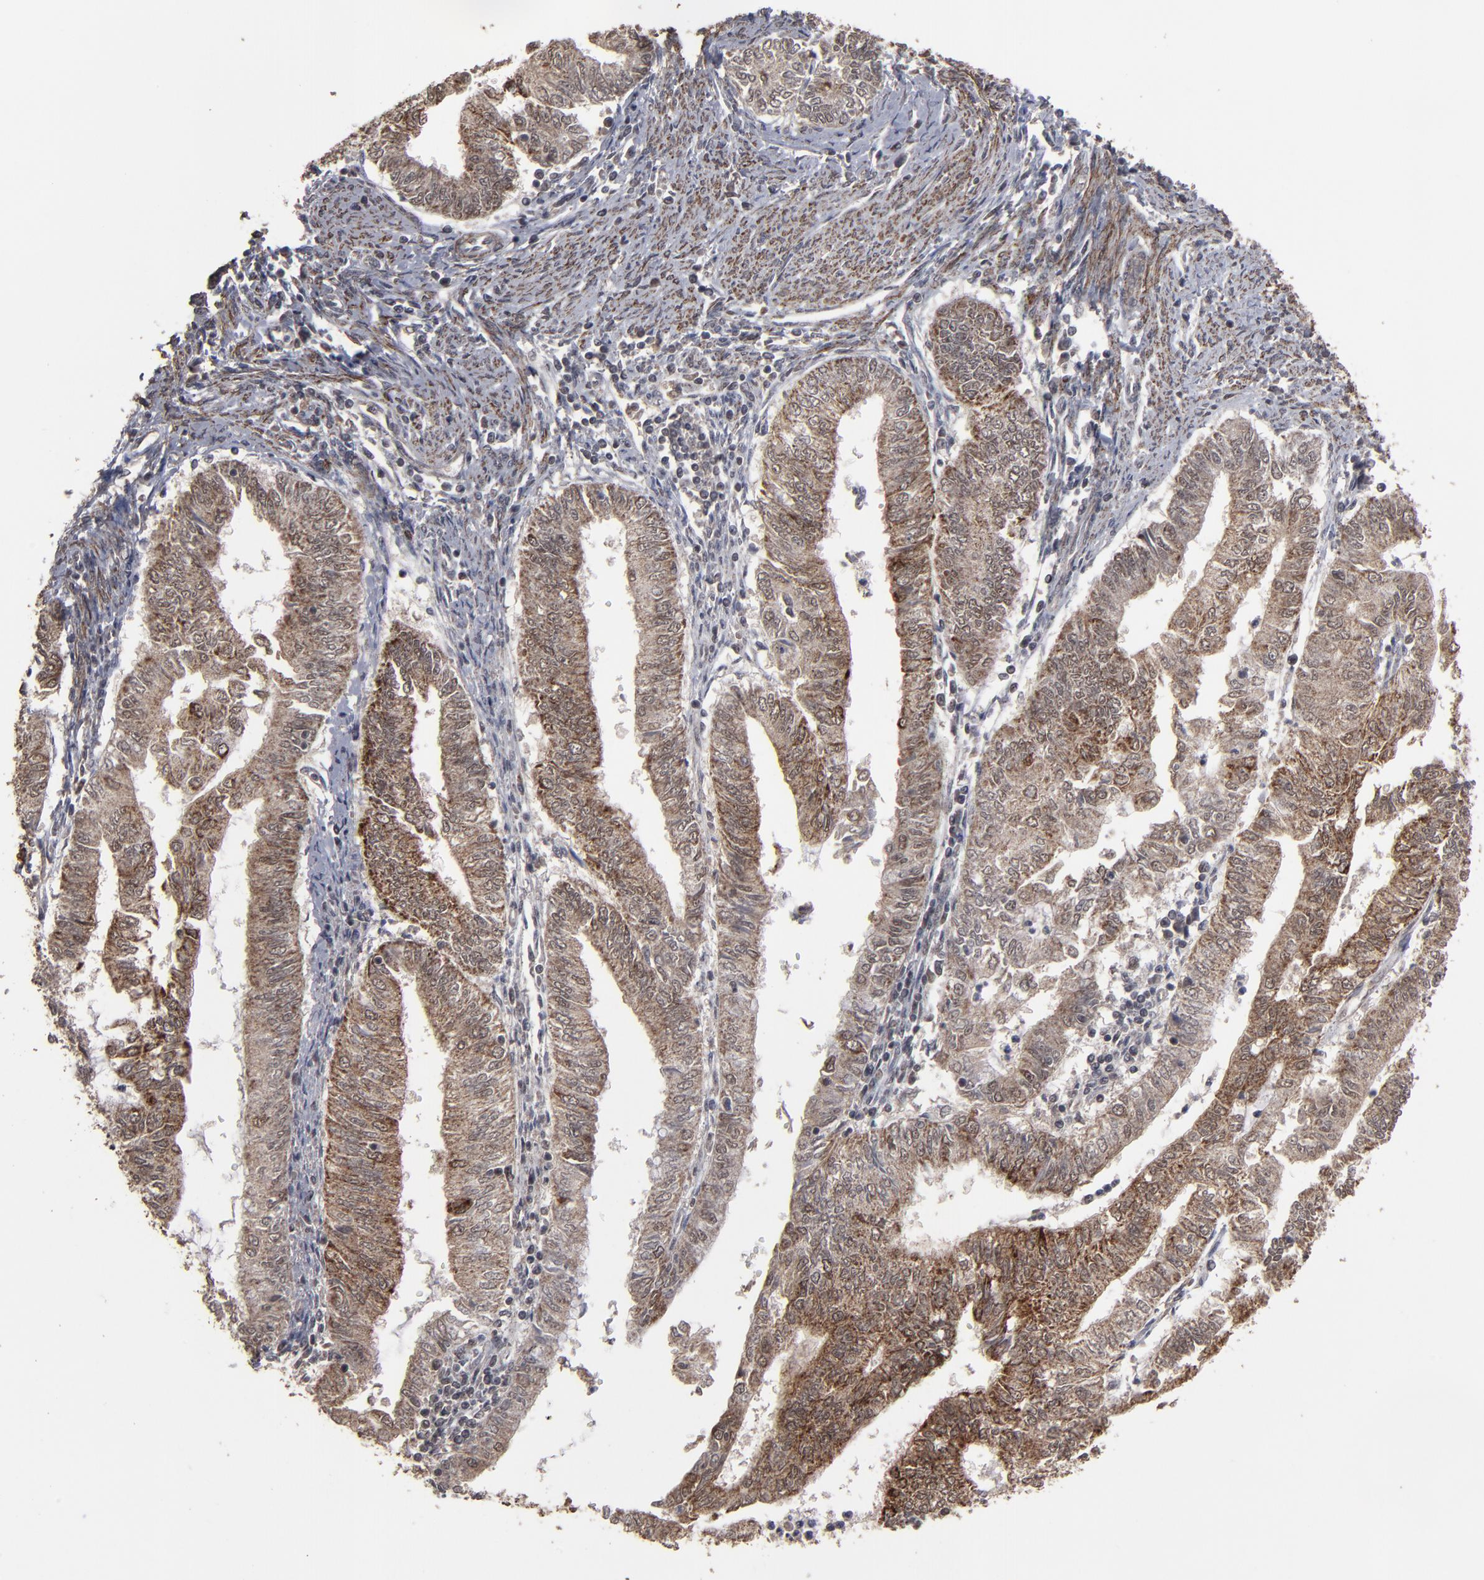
{"staining": {"intensity": "moderate", "quantity": ">75%", "location": "cytoplasmic/membranous"}, "tissue": "endometrial cancer", "cell_type": "Tumor cells", "image_type": "cancer", "snomed": [{"axis": "morphology", "description": "Adenocarcinoma, NOS"}, {"axis": "topography", "description": "Endometrium"}], "caption": "IHC image of endometrial cancer stained for a protein (brown), which displays medium levels of moderate cytoplasmic/membranous staining in approximately >75% of tumor cells.", "gene": "BNIP3", "patient": {"sex": "female", "age": 66}}